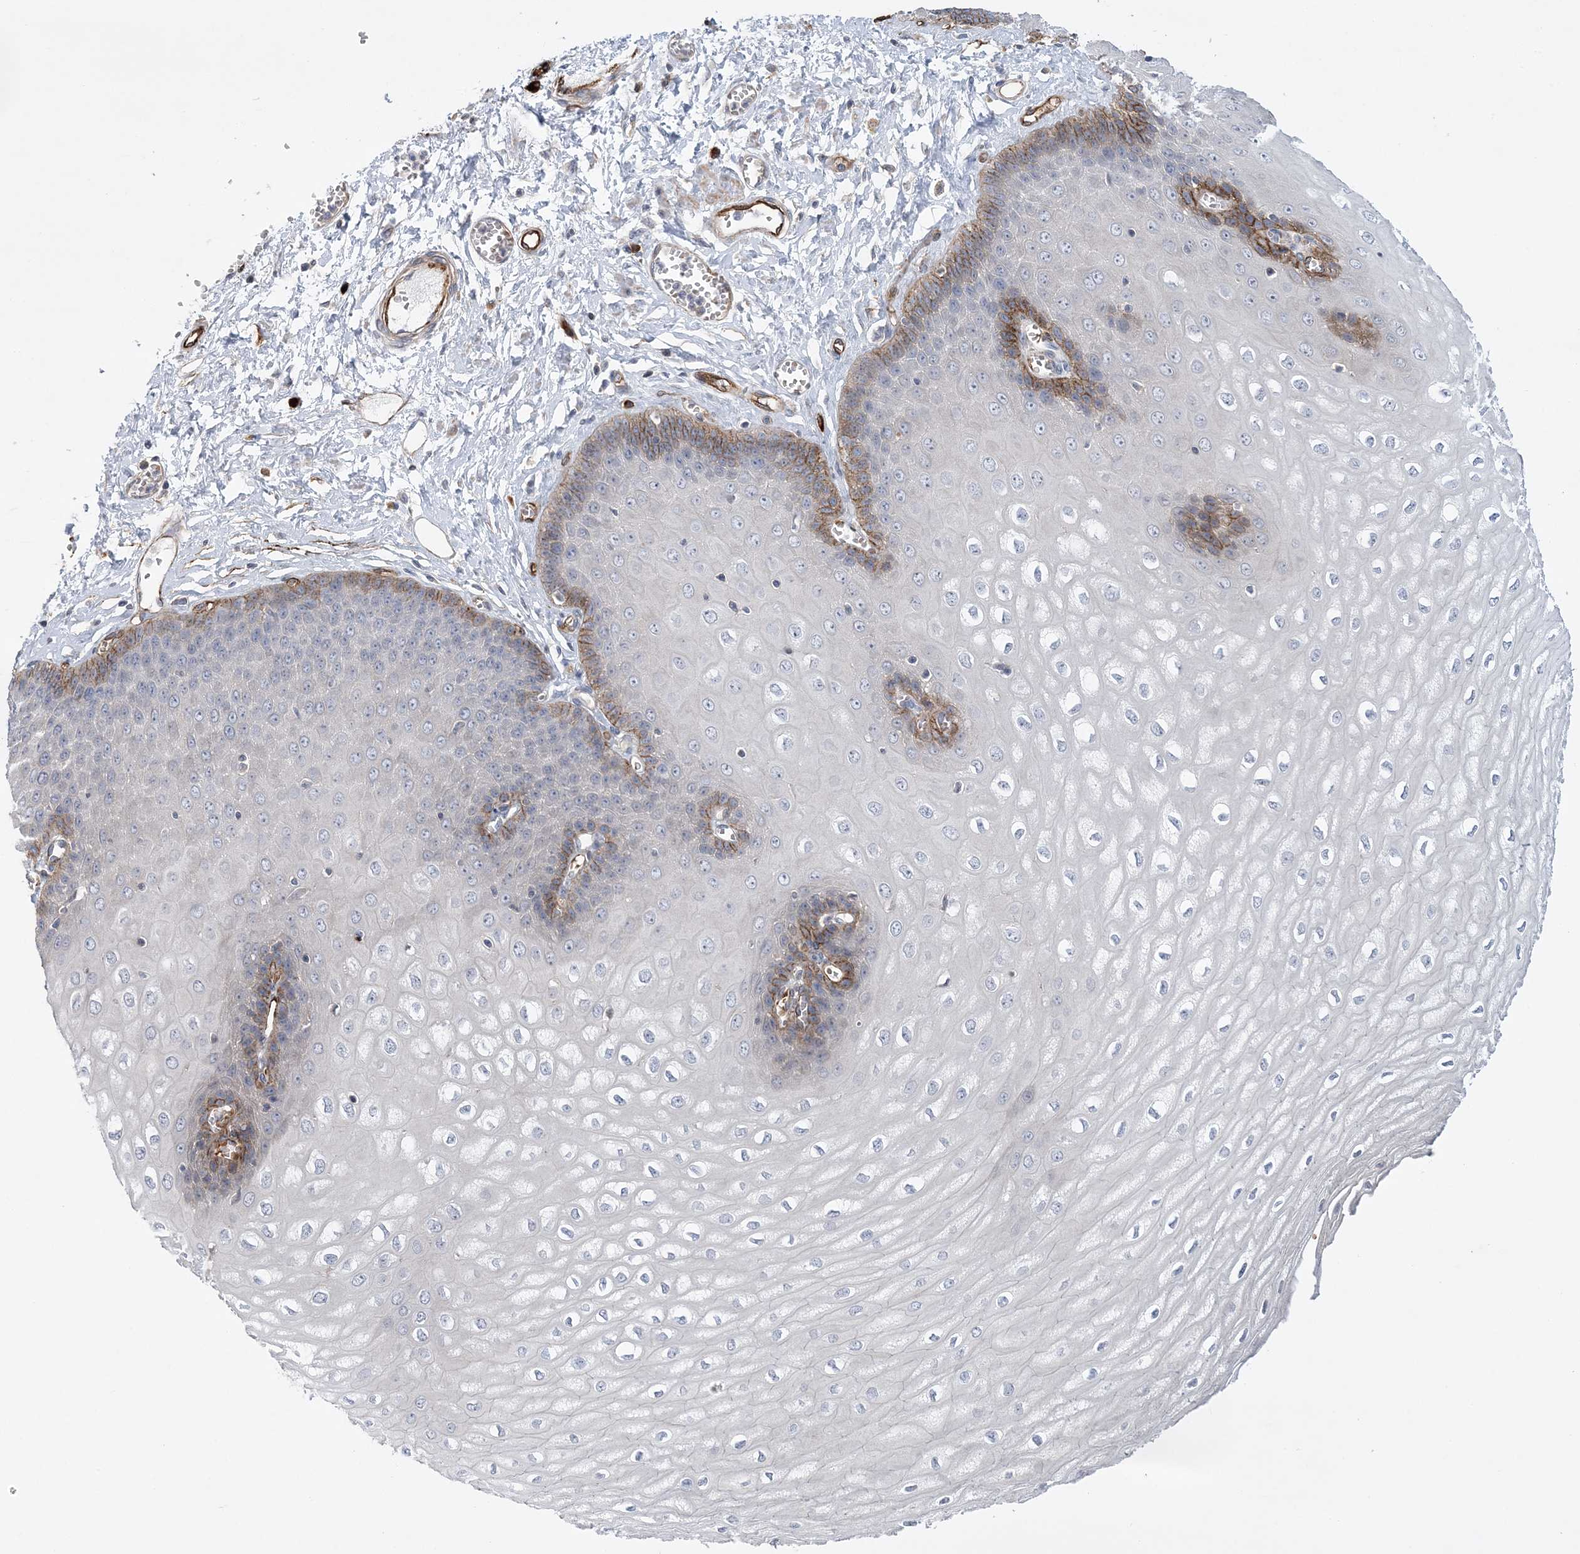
{"staining": {"intensity": "moderate", "quantity": "<25%", "location": "cytoplasmic/membranous"}, "tissue": "esophagus", "cell_type": "Squamous epithelial cells", "image_type": "normal", "snomed": [{"axis": "morphology", "description": "Normal tissue, NOS"}, {"axis": "topography", "description": "Esophagus"}], "caption": "A micrograph showing moderate cytoplasmic/membranous staining in approximately <25% of squamous epithelial cells in benign esophagus, as visualized by brown immunohistochemical staining.", "gene": "CALN1", "patient": {"sex": "male", "age": 60}}